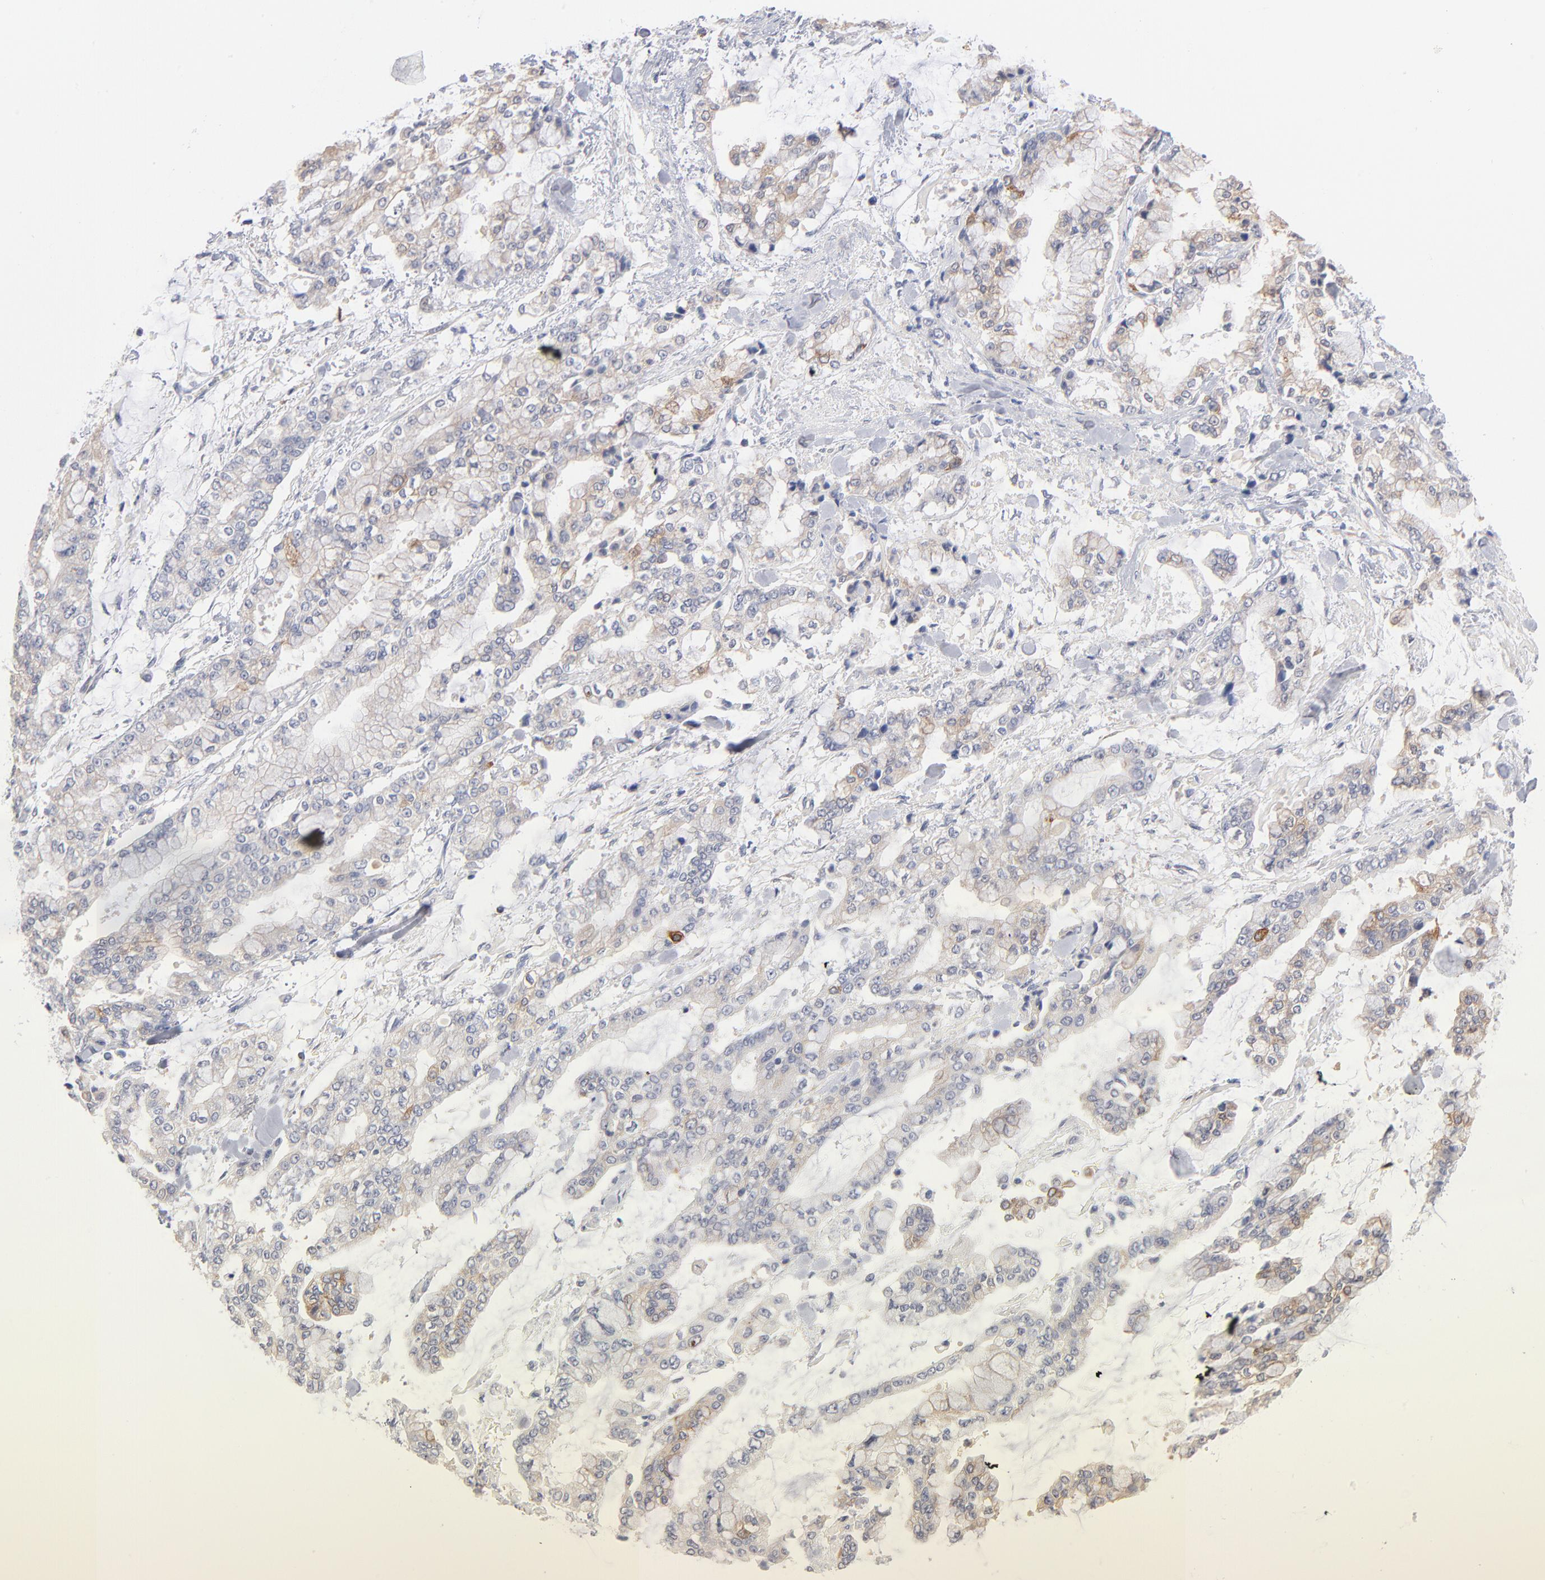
{"staining": {"intensity": "weak", "quantity": "<25%", "location": "cytoplasmic/membranous"}, "tissue": "stomach cancer", "cell_type": "Tumor cells", "image_type": "cancer", "snomed": [{"axis": "morphology", "description": "Normal tissue, NOS"}, {"axis": "morphology", "description": "Adenocarcinoma, NOS"}, {"axis": "topography", "description": "Stomach, upper"}, {"axis": "topography", "description": "Stomach"}], "caption": "This micrograph is of adenocarcinoma (stomach) stained with immunohistochemistry (IHC) to label a protein in brown with the nuclei are counter-stained blue. There is no staining in tumor cells.", "gene": "MID1", "patient": {"sex": "male", "age": 76}}